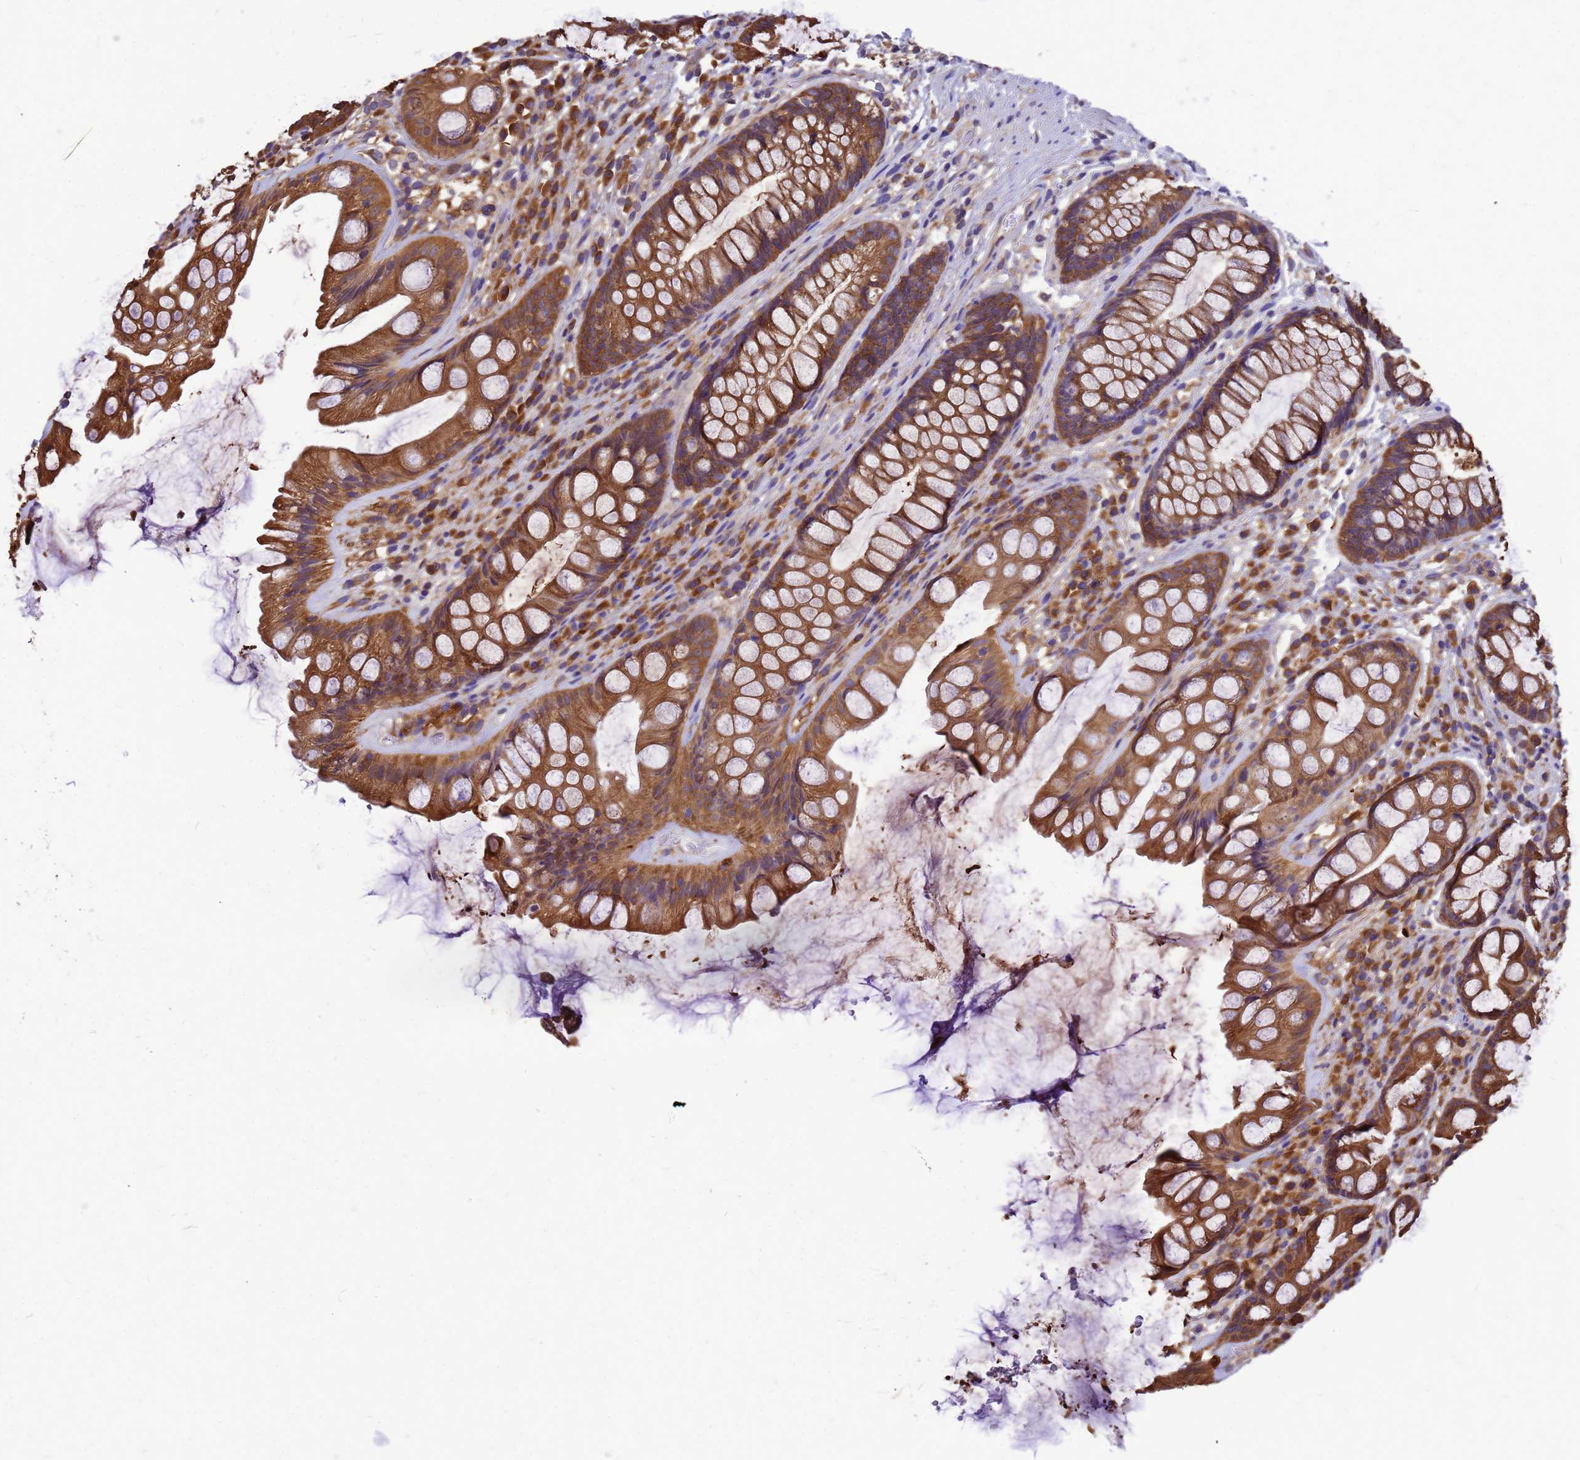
{"staining": {"intensity": "moderate", "quantity": ">75%", "location": "cytoplasmic/membranous"}, "tissue": "rectum", "cell_type": "Glandular cells", "image_type": "normal", "snomed": [{"axis": "morphology", "description": "Normal tissue, NOS"}, {"axis": "topography", "description": "Rectum"}], "caption": "Immunohistochemical staining of unremarkable human rectum reveals medium levels of moderate cytoplasmic/membranous staining in about >75% of glandular cells.", "gene": "GID4", "patient": {"sex": "male", "age": 74}}